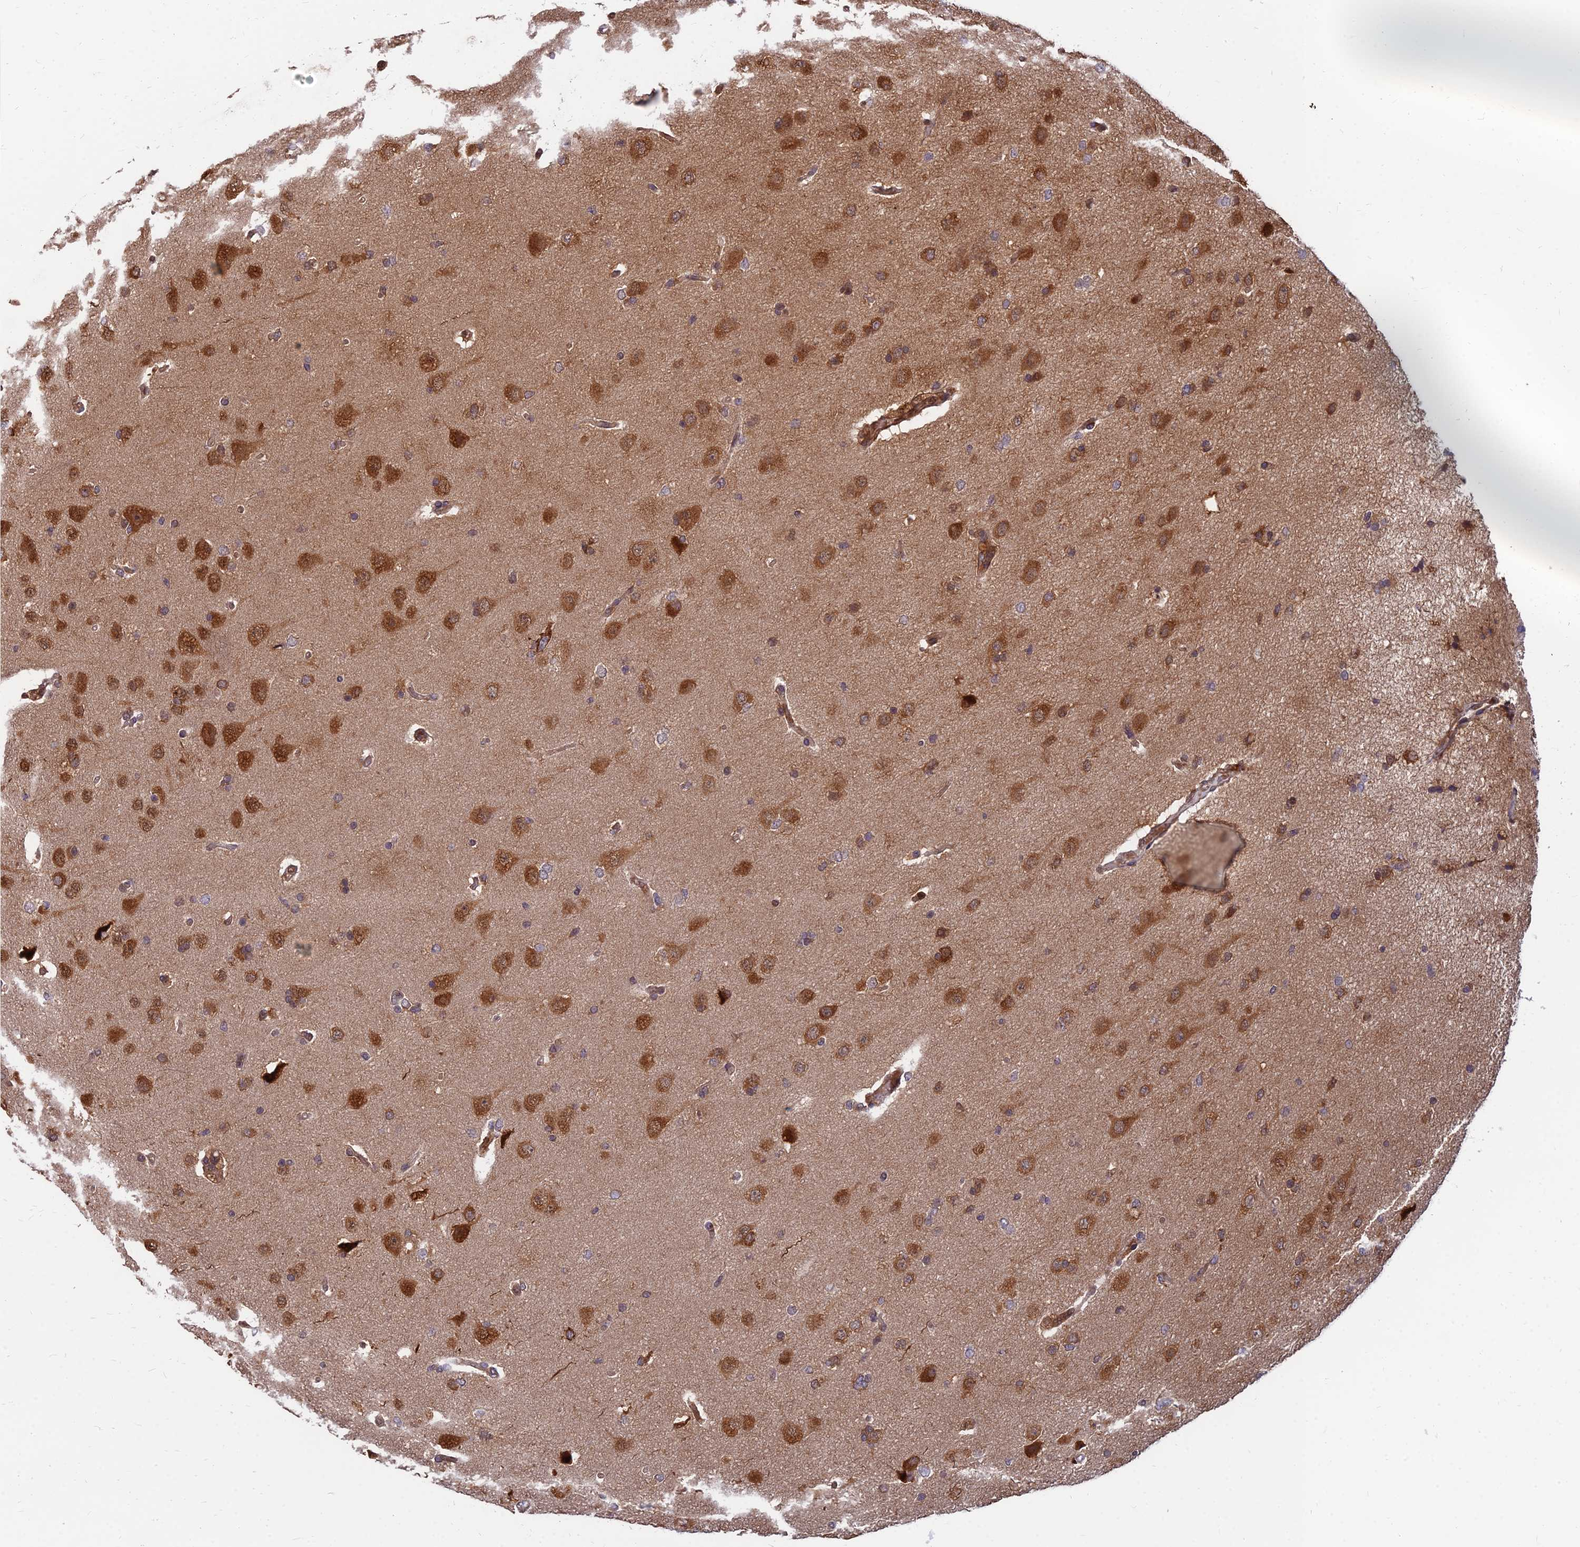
{"staining": {"intensity": "moderate", "quantity": "25%-75%", "location": "cytoplasmic/membranous"}, "tissue": "glioma", "cell_type": "Tumor cells", "image_type": "cancer", "snomed": [{"axis": "morphology", "description": "Glioma, malignant, High grade"}, {"axis": "topography", "description": "Brain"}], "caption": "Brown immunohistochemical staining in glioma displays moderate cytoplasmic/membranous staining in approximately 25%-75% of tumor cells. The staining was performed using DAB (3,3'-diaminobenzidine) to visualize the protein expression in brown, while the nuclei were stained in blue with hematoxylin (Magnification: 20x).", "gene": "CCT6B", "patient": {"sex": "male", "age": 72}}